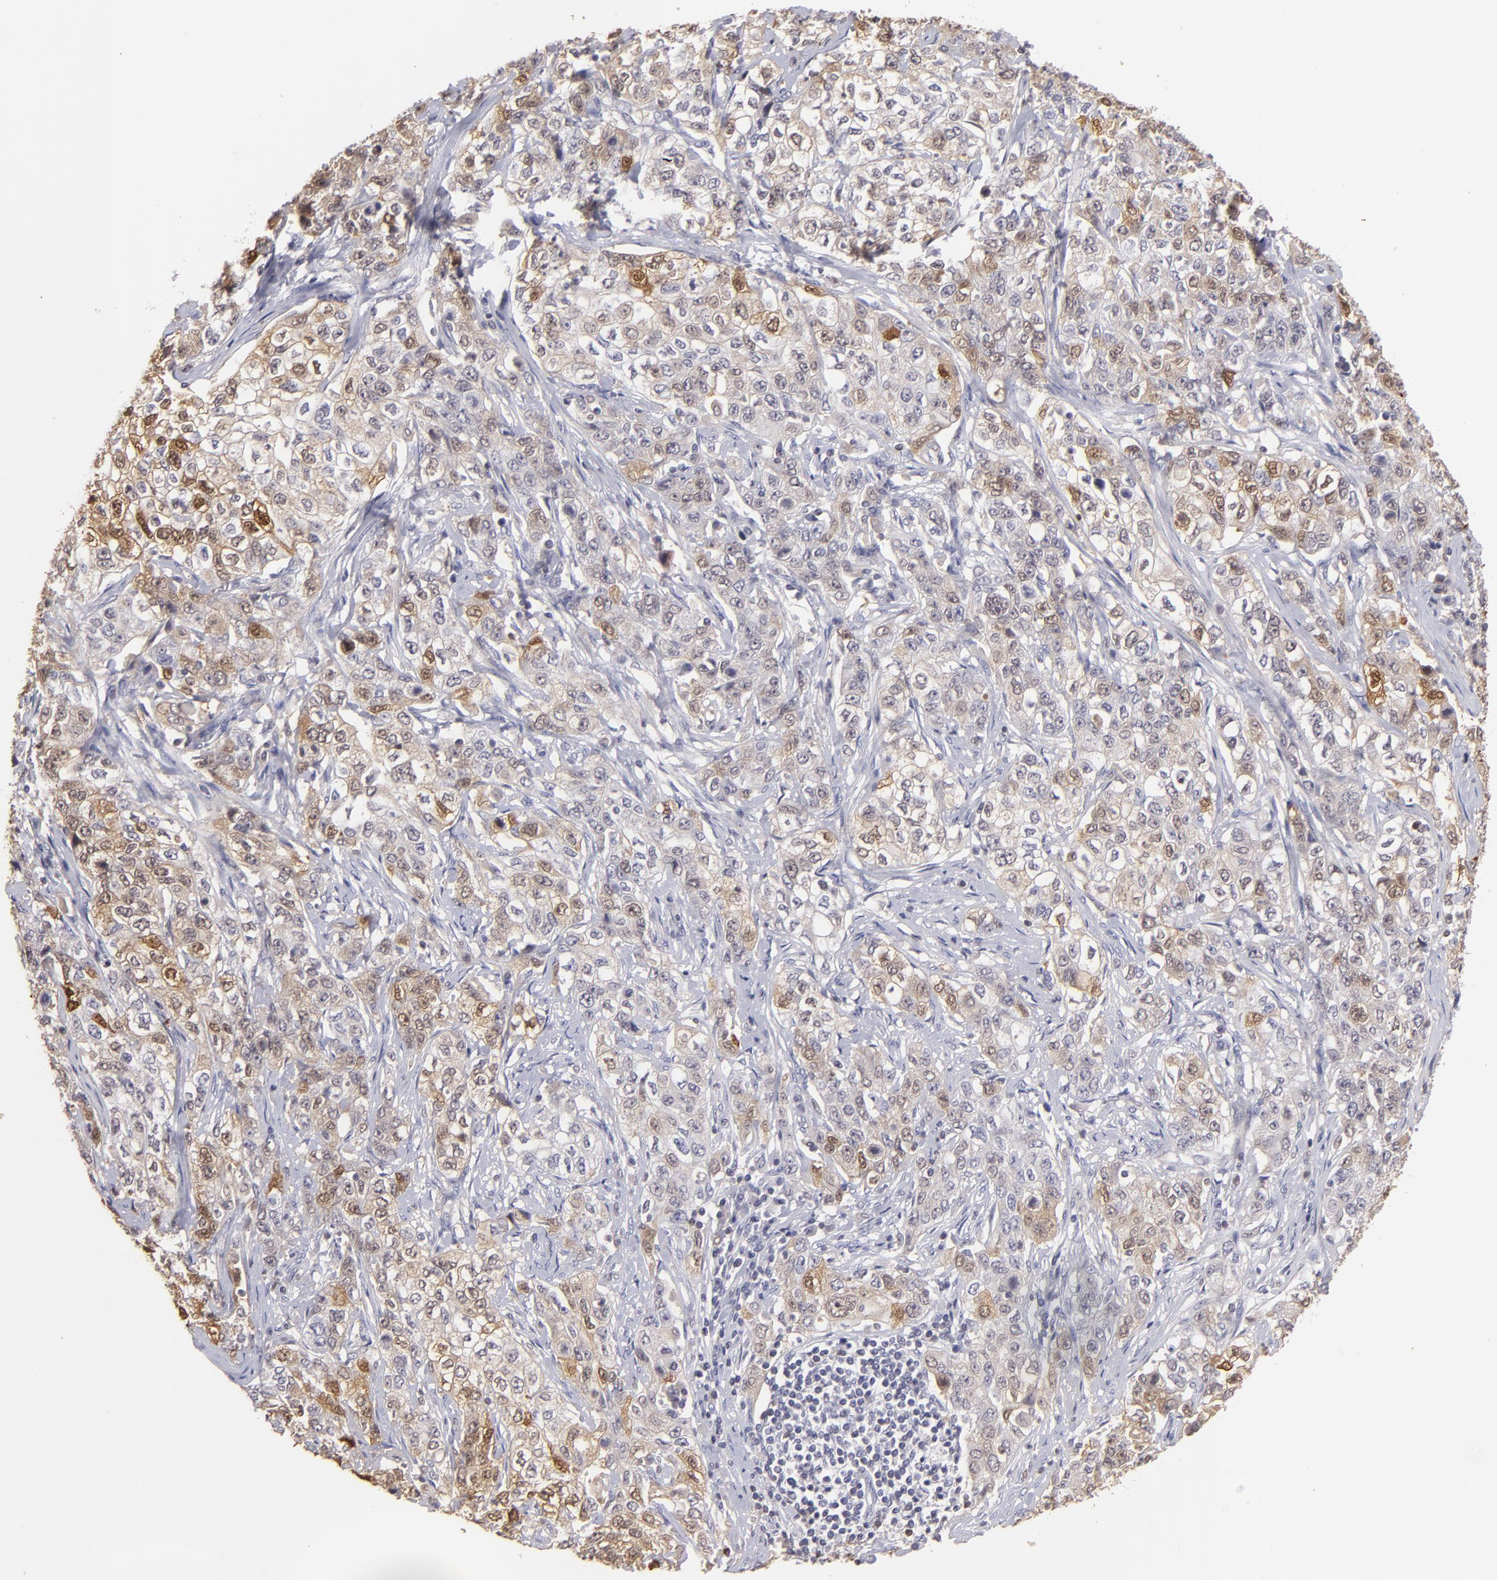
{"staining": {"intensity": "weak", "quantity": "25%-75%", "location": "cytoplasmic/membranous,nuclear"}, "tissue": "stomach cancer", "cell_type": "Tumor cells", "image_type": "cancer", "snomed": [{"axis": "morphology", "description": "Adenocarcinoma, NOS"}, {"axis": "topography", "description": "Stomach"}], "caption": "Weak cytoplasmic/membranous and nuclear protein staining is identified in approximately 25%-75% of tumor cells in adenocarcinoma (stomach).", "gene": "S100A2", "patient": {"sex": "male", "age": 48}}